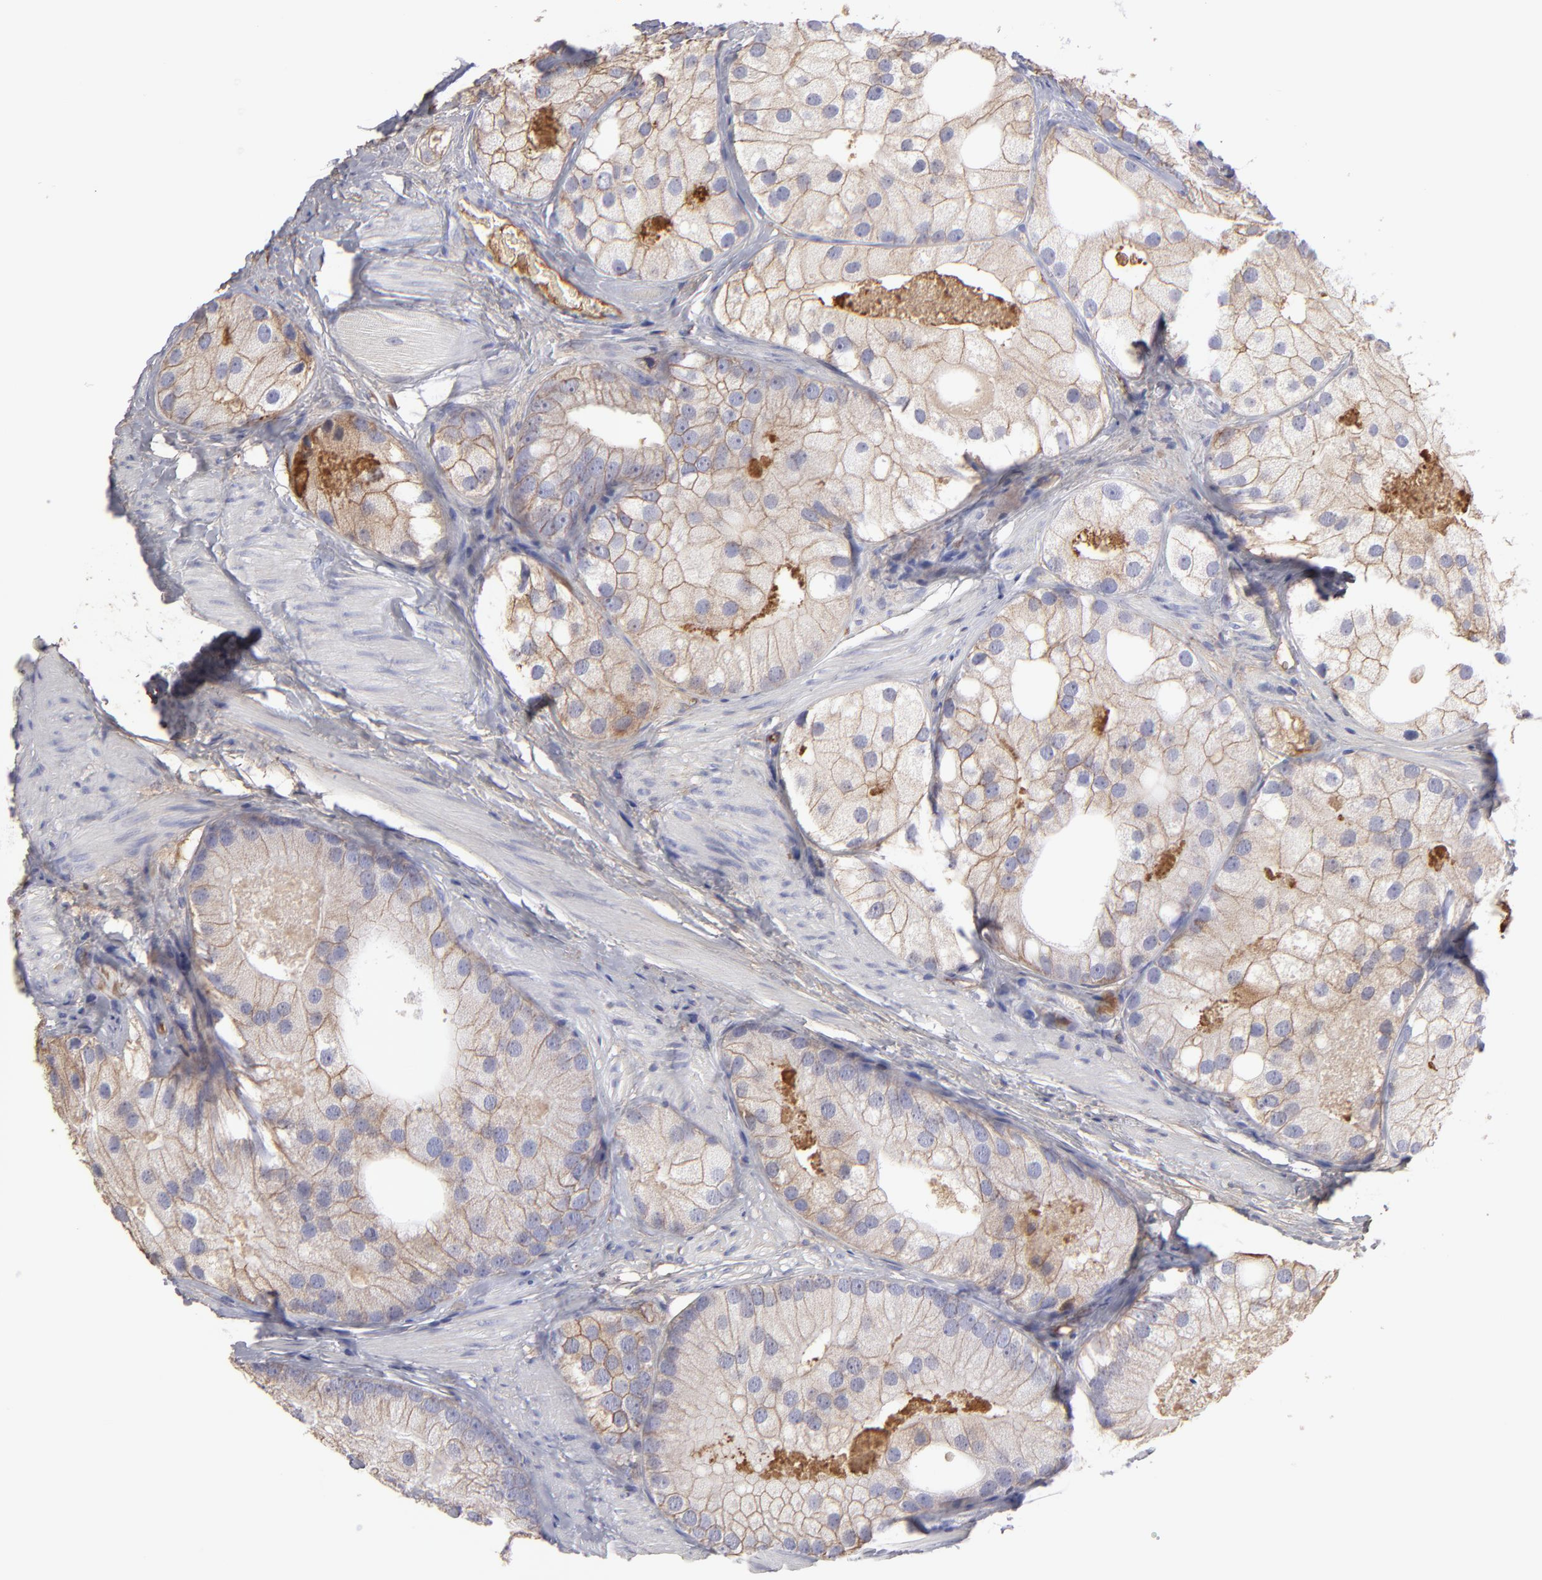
{"staining": {"intensity": "weak", "quantity": "25%-75%", "location": "cytoplasmic/membranous"}, "tissue": "prostate cancer", "cell_type": "Tumor cells", "image_type": "cancer", "snomed": [{"axis": "morphology", "description": "Adenocarcinoma, Low grade"}, {"axis": "topography", "description": "Prostate"}], "caption": "About 25%-75% of tumor cells in prostate cancer (low-grade adenocarcinoma) reveal weak cytoplasmic/membranous protein positivity as visualized by brown immunohistochemical staining.", "gene": "ABCC4", "patient": {"sex": "male", "age": 69}}